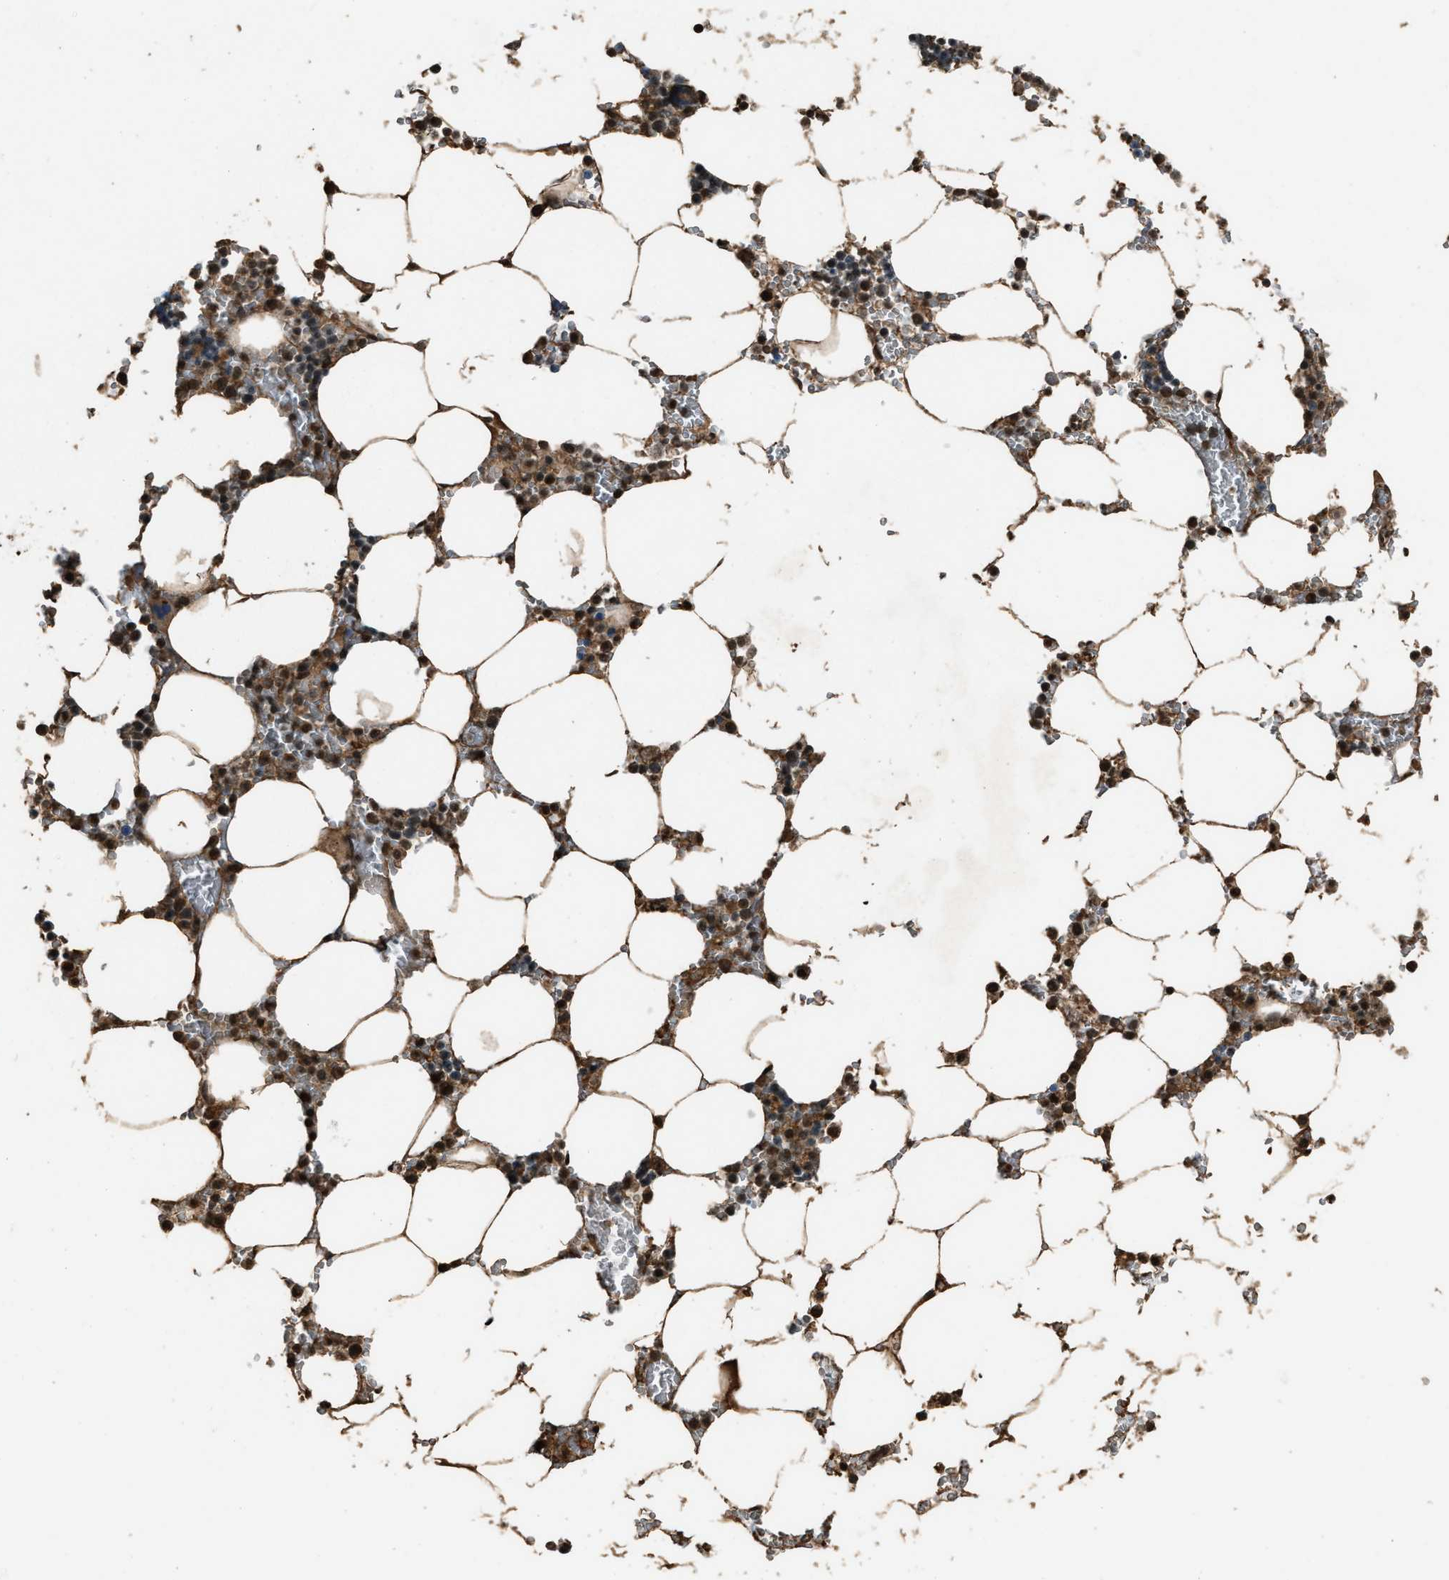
{"staining": {"intensity": "moderate", "quantity": "25%-75%", "location": "nuclear"}, "tissue": "bone marrow", "cell_type": "Hematopoietic cells", "image_type": "normal", "snomed": [{"axis": "morphology", "description": "Normal tissue, NOS"}, {"axis": "topography", "description": "Bone marrow"}], "caption": "A photomicrograph of bone marrow stained for a protein reveals moderate nuclear brown staining in hematopoietic cells.", "gene": "SERTAD2", "patient": {"sex": "male", "age": 70}}